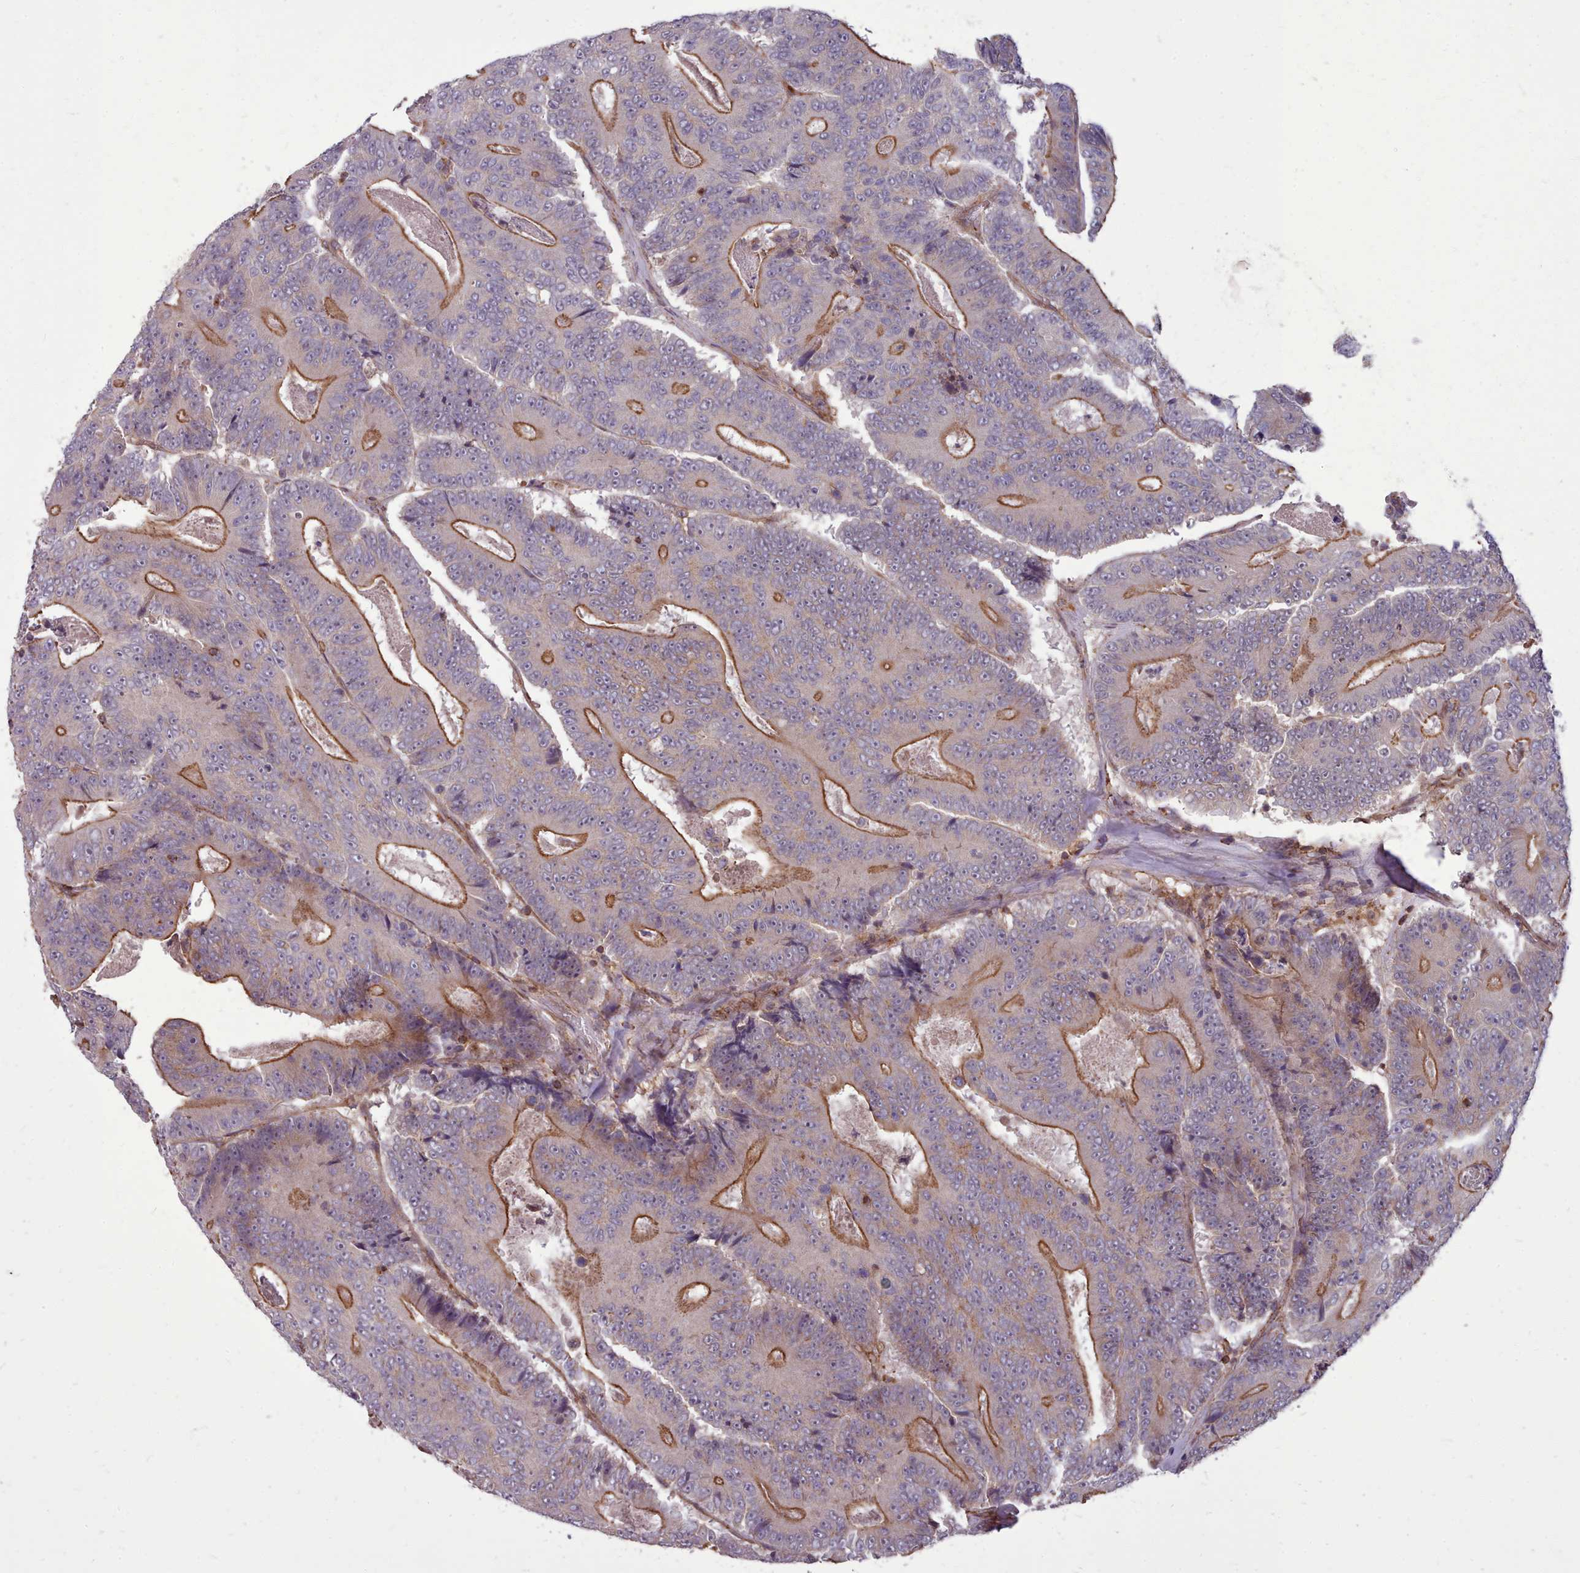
{"staining": {"intensity": "moderate", "quantity": "25%-75%", "location": "cytoplasmic/membranous"}, "tissue": "colorectal cancer", "cell_type": "Tumor cells", "image_type": "cancer", "snomed": [{"axis": "morphology", "description": "Adenocarcinoma, NOS"}, {"axis": "topography", "description": "Colon"}], "caption": "IHC (DAB (3,3'-diaminobenzidine)) staining of human adenocarcinoma (colorectal) displays moderate cytoplasmic/membranous protein positivity in approximately 25%-75% of tumor cells.", "gene": "STUB1", "patient": {"sex": "male", "age": 83}}